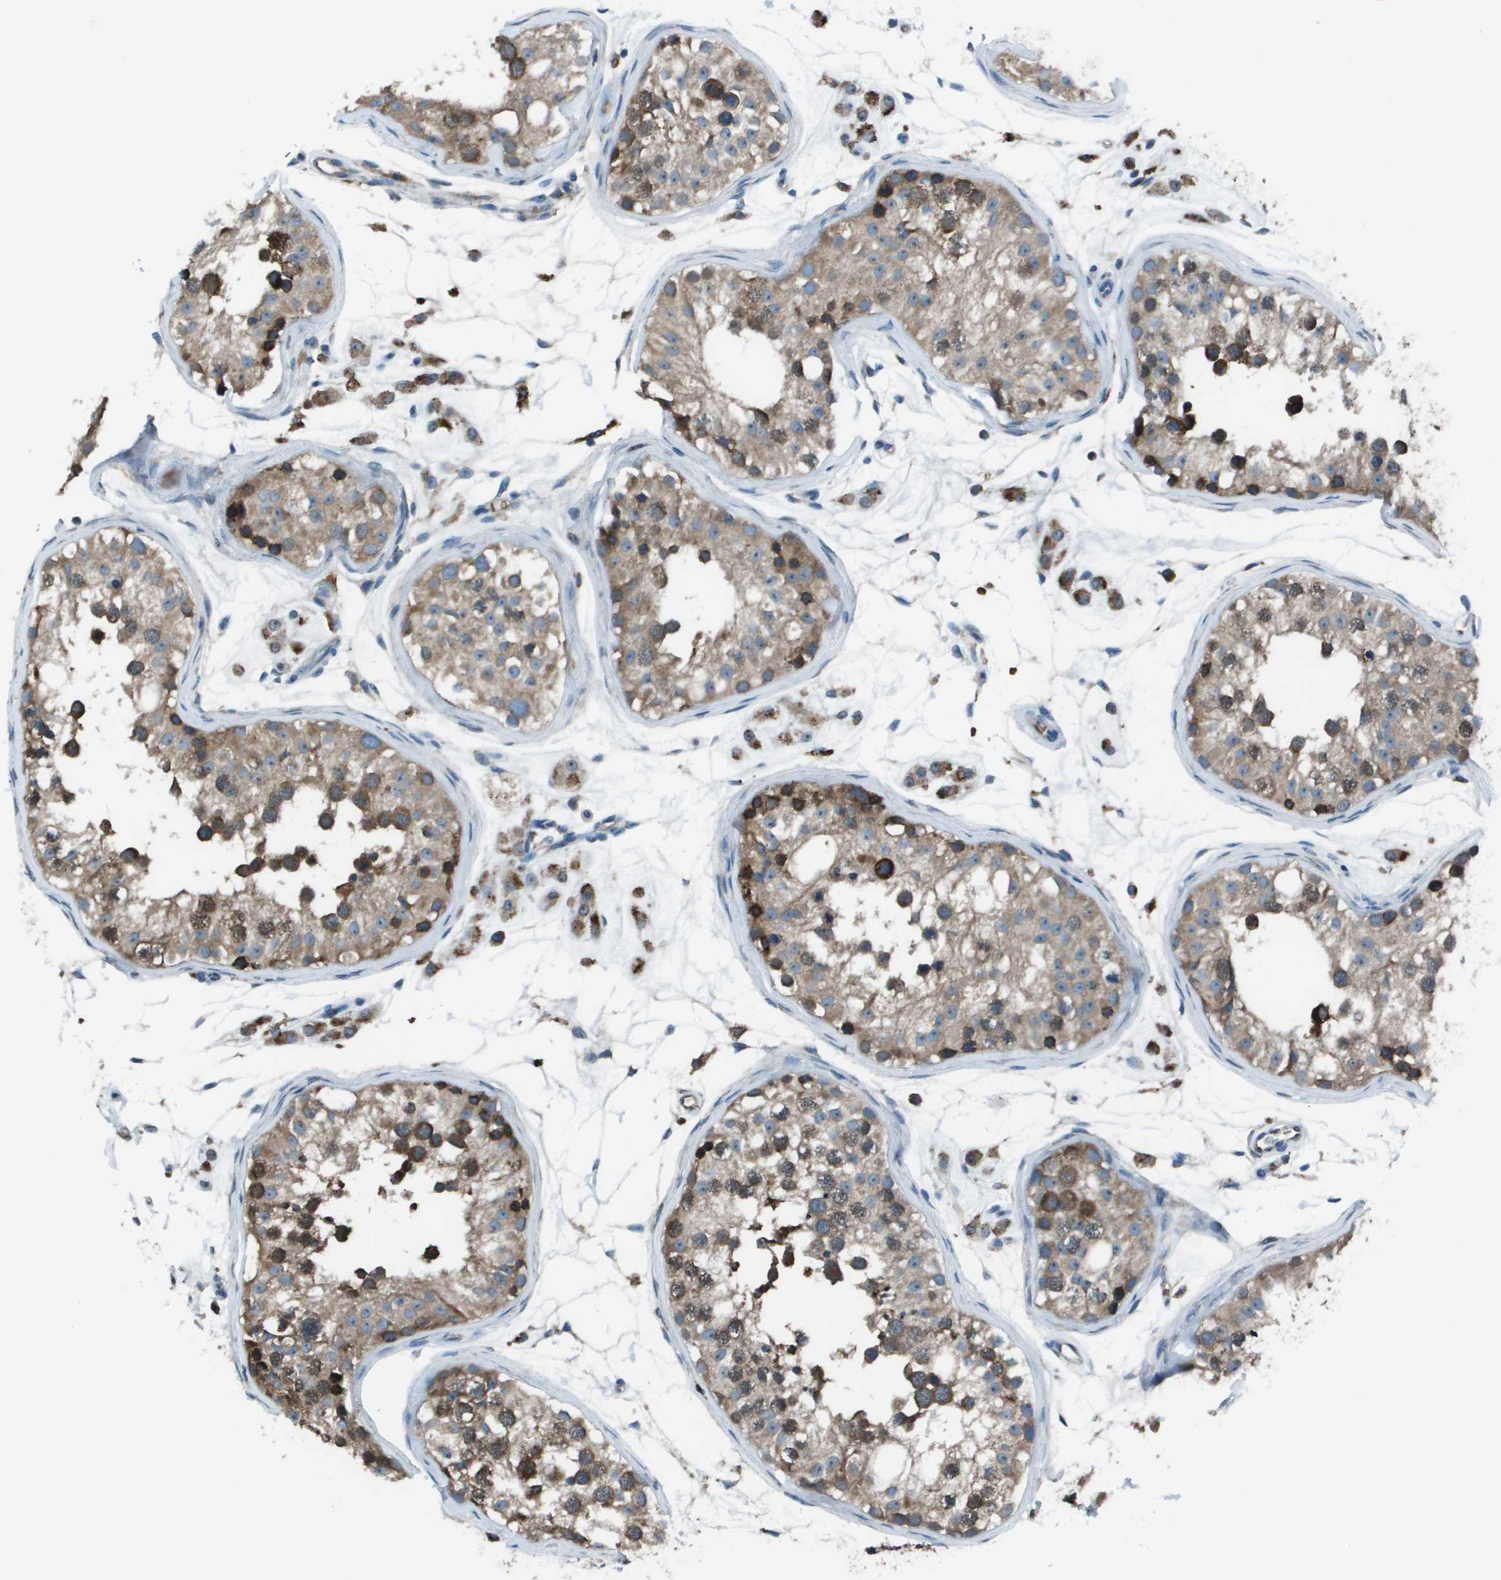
{"staining": {"intensity": "moderate", "quantity": ">75%", "location": "cytoplasmic/membranous"}, "tissue": "testis", "cell_type": "Cells in seminiferous ducts", "image_type": "normal", "snomed": [{"axis": "morphology", "description": "Normal tissue, NOS"}, {"axis": "morphology", "description": "Adenocarcinoma, metastatic, NOS"}, {"axis": "topography", "description": "Testis"}], "caption": "About >75% of cells in seminiferous ducts in benign human testis display moderate cytoplasmic/membranous protein positivity as visualized by brown immunohistochemical staining.", "gene": "UTS2", "patient": {"sex": "male", "age": 26}}